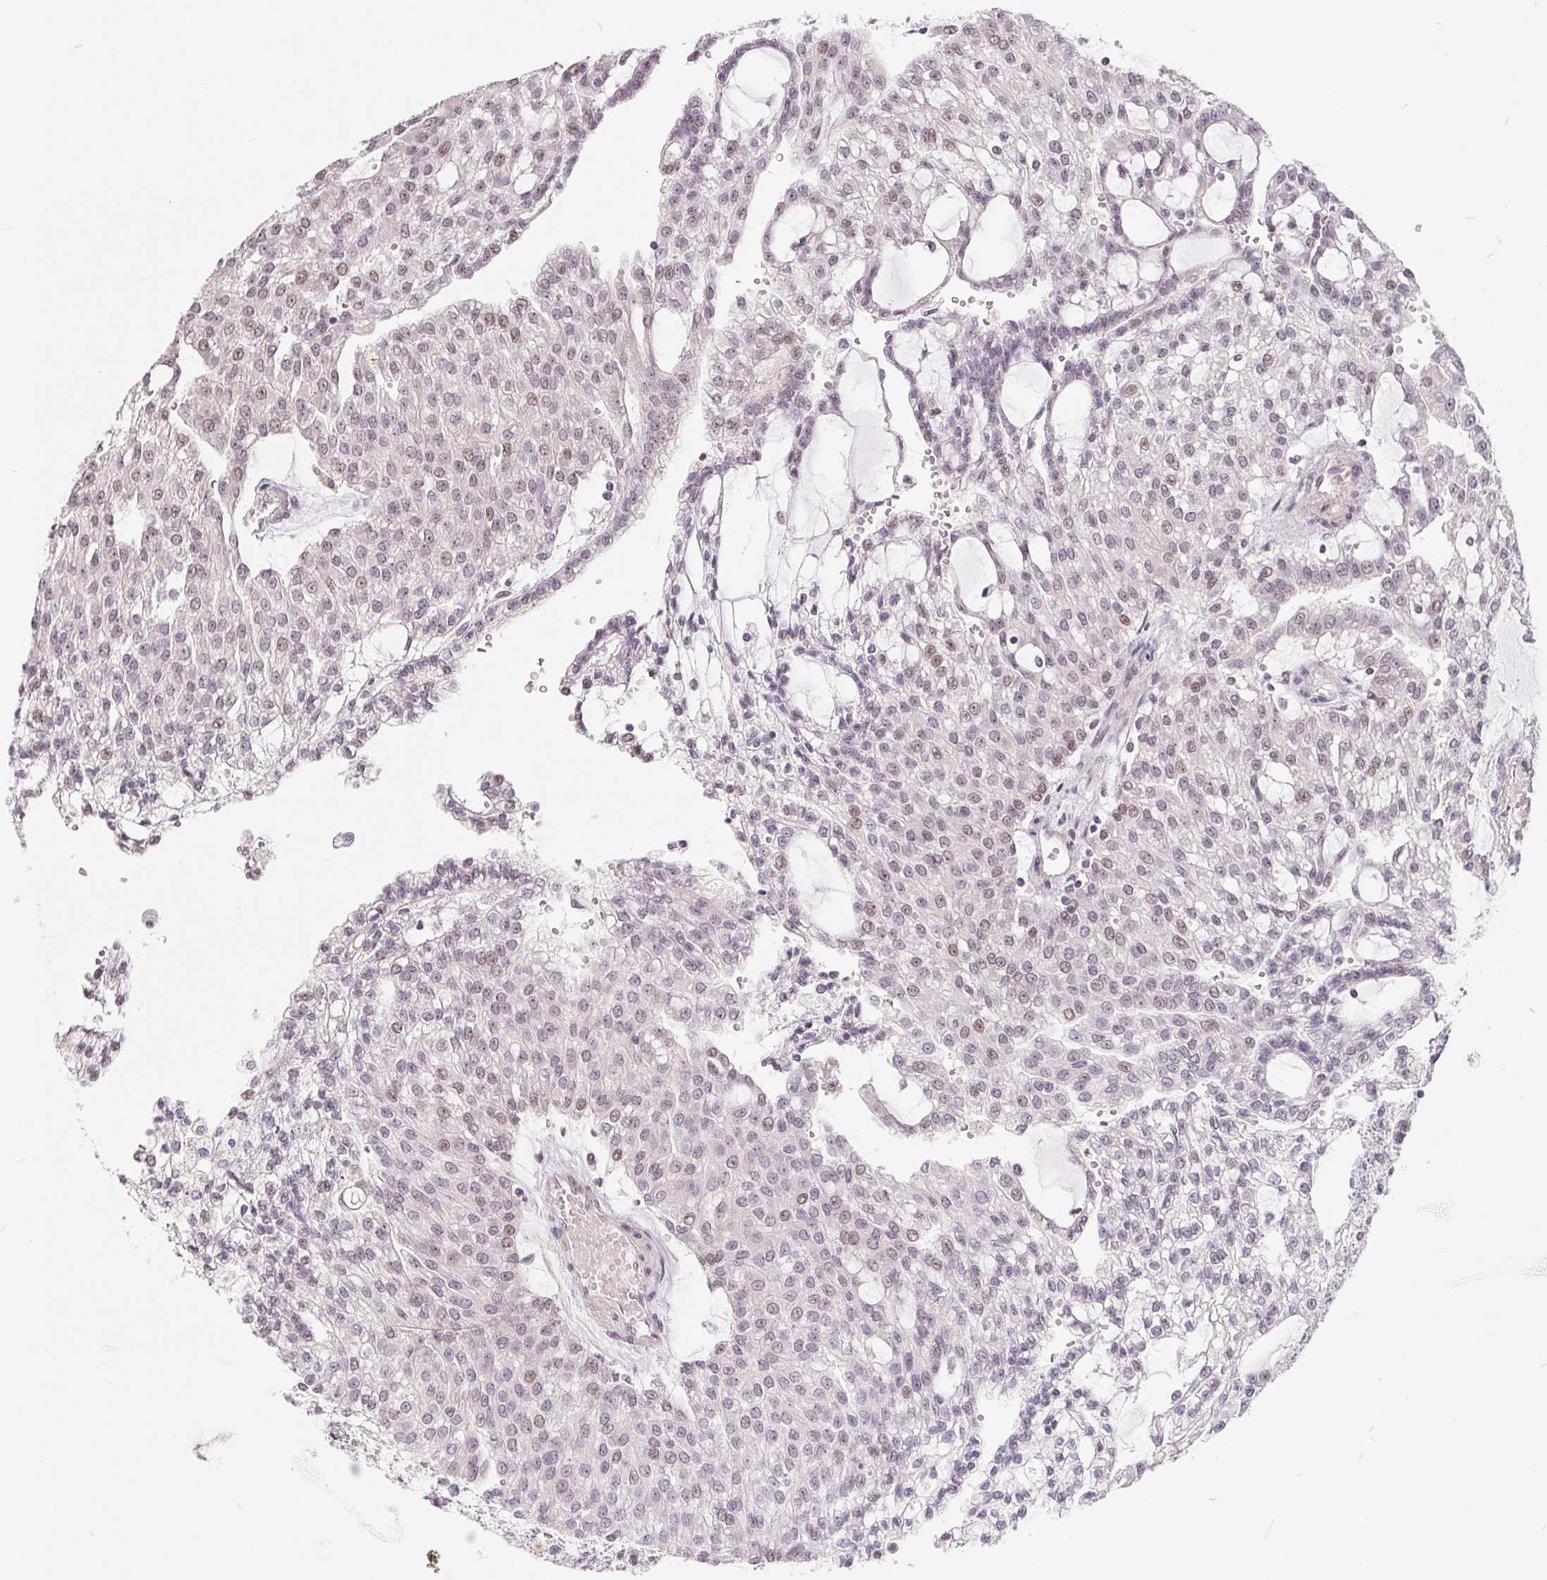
{"staining": {"intensity": "moderate", "quantity": "<25%", "location": "nuclear"}, "tissue": "renal cancer", "cell_type": "Tumor cells", "image_type": "cancer", "snomed": [{"axis": "morphology", "description": "Adenocarcinoma, NOS"}, {"axis": "topography", "description": "Kidney"}], "caption": "Immunohistochemical staining of renal adenocarcinoma displays low levels of moderate nuclear protein positivity in about <25% of tumor cells. Using DAB (3,3'-diaminobenzidine) (brown) and hematoxylin (blue) stains, captured at high magnification using brightfield microscopy.", "gene": "NRG2", "patient": {"sex": "male", "age": 63}}